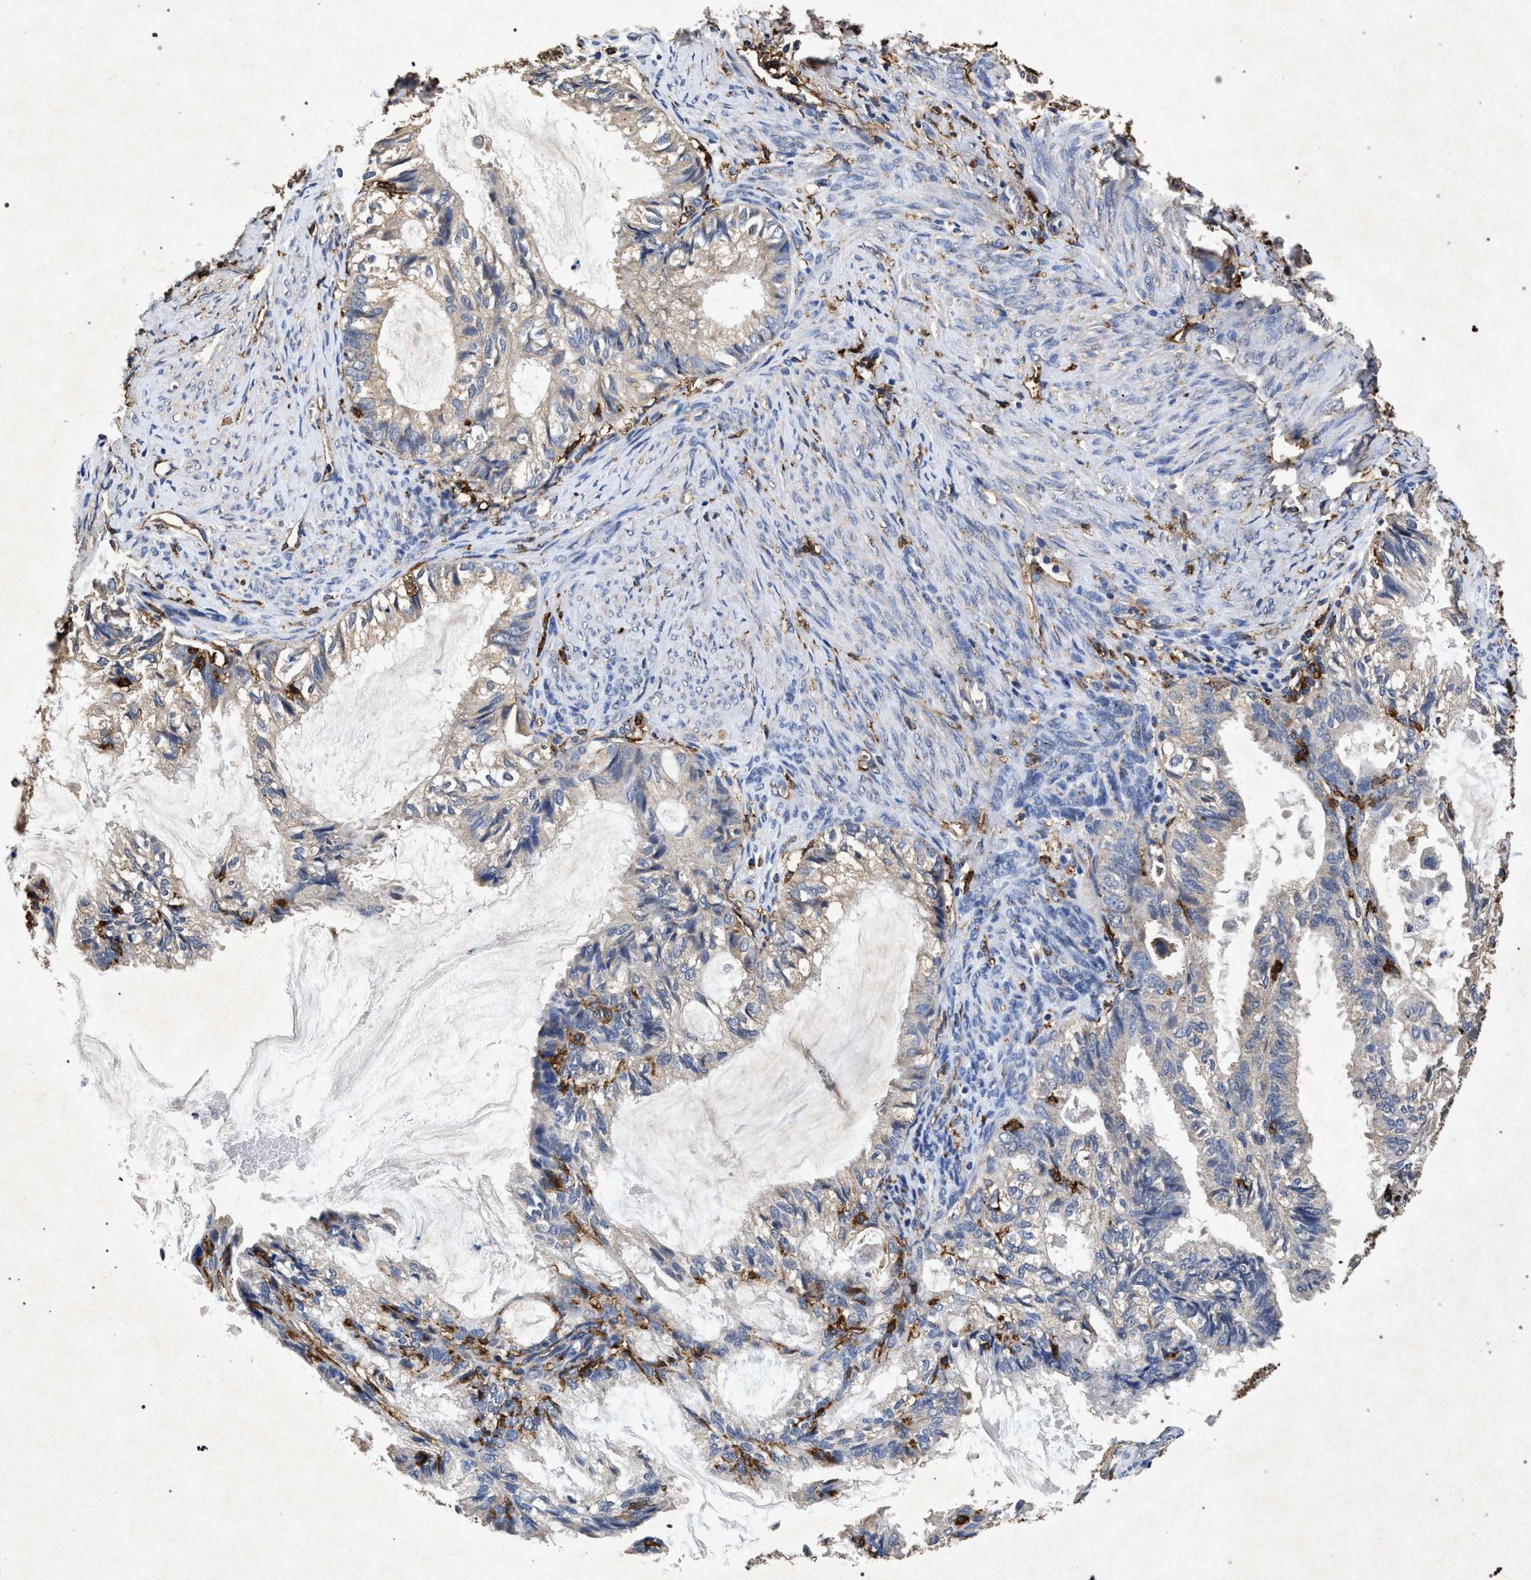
{"staining": {"intensity": "negative", "quantity": "none", "location": "none"}, "tissue": "cervical cancer", "cell_type": "Tumor cells", "image_type": "cancer", "snomed": [{"axis": "morphology", "description": "Normal tissue, NOS"}, {"axis": "morphology", "description": "Adenocarcinoma, NOS"}, {"axis": "topography", "description": "Cervix"}, {"axis": "topography", "description": "Endometrium"}], "caption": "This is a histopathology image of immunohistochemistry (IHC) staining of cervical cancer, which shows no positivity in tumor cells.", "gene": "MARCKS", "patient": {"sex": "female", "age": 86}}